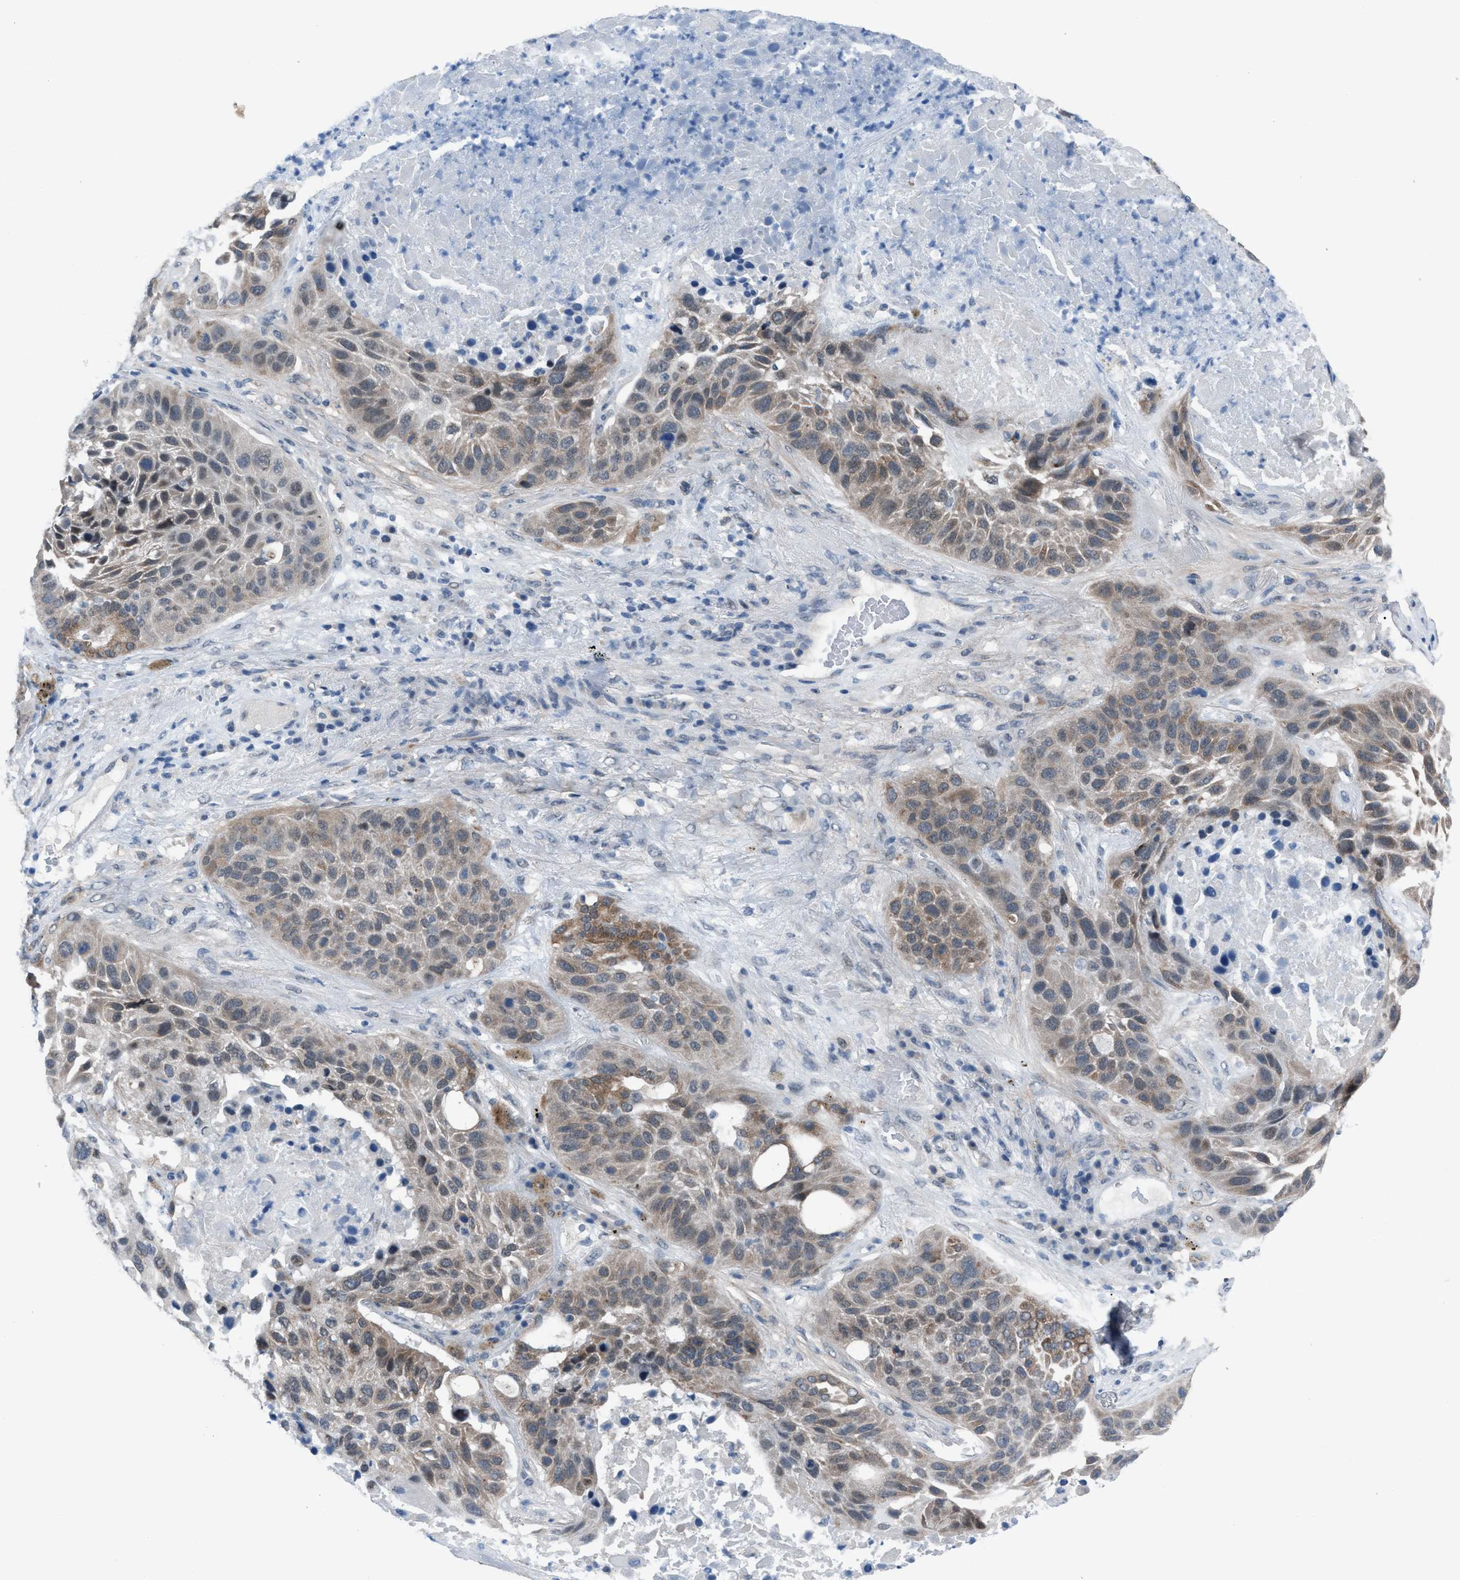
{"staining": {"intensity": "weak", "quantity": "25%-75%", "location": "cytoplasmic/membranous"}, "tissue": "lung cancer", "cell_type": "Tumor cells", "image_type": "cancer", "snomed": [{"axis": "morphology", "description": "Squamous cell carcinoma, NOS"}, {"axis": "topography", "description": "Lung"}], "caption": "IHC image of neoplastic tissue: lung cancer stained using immunohistochemistry demonstrates low levels of weak protein expression localized specifically in the cytoplasmic/membranous of tumor cells, appearing as a cytoplasmic/membranous brown color.", "gene": "ANAPC11", "patient": {"sex": "male", "age": 57}}